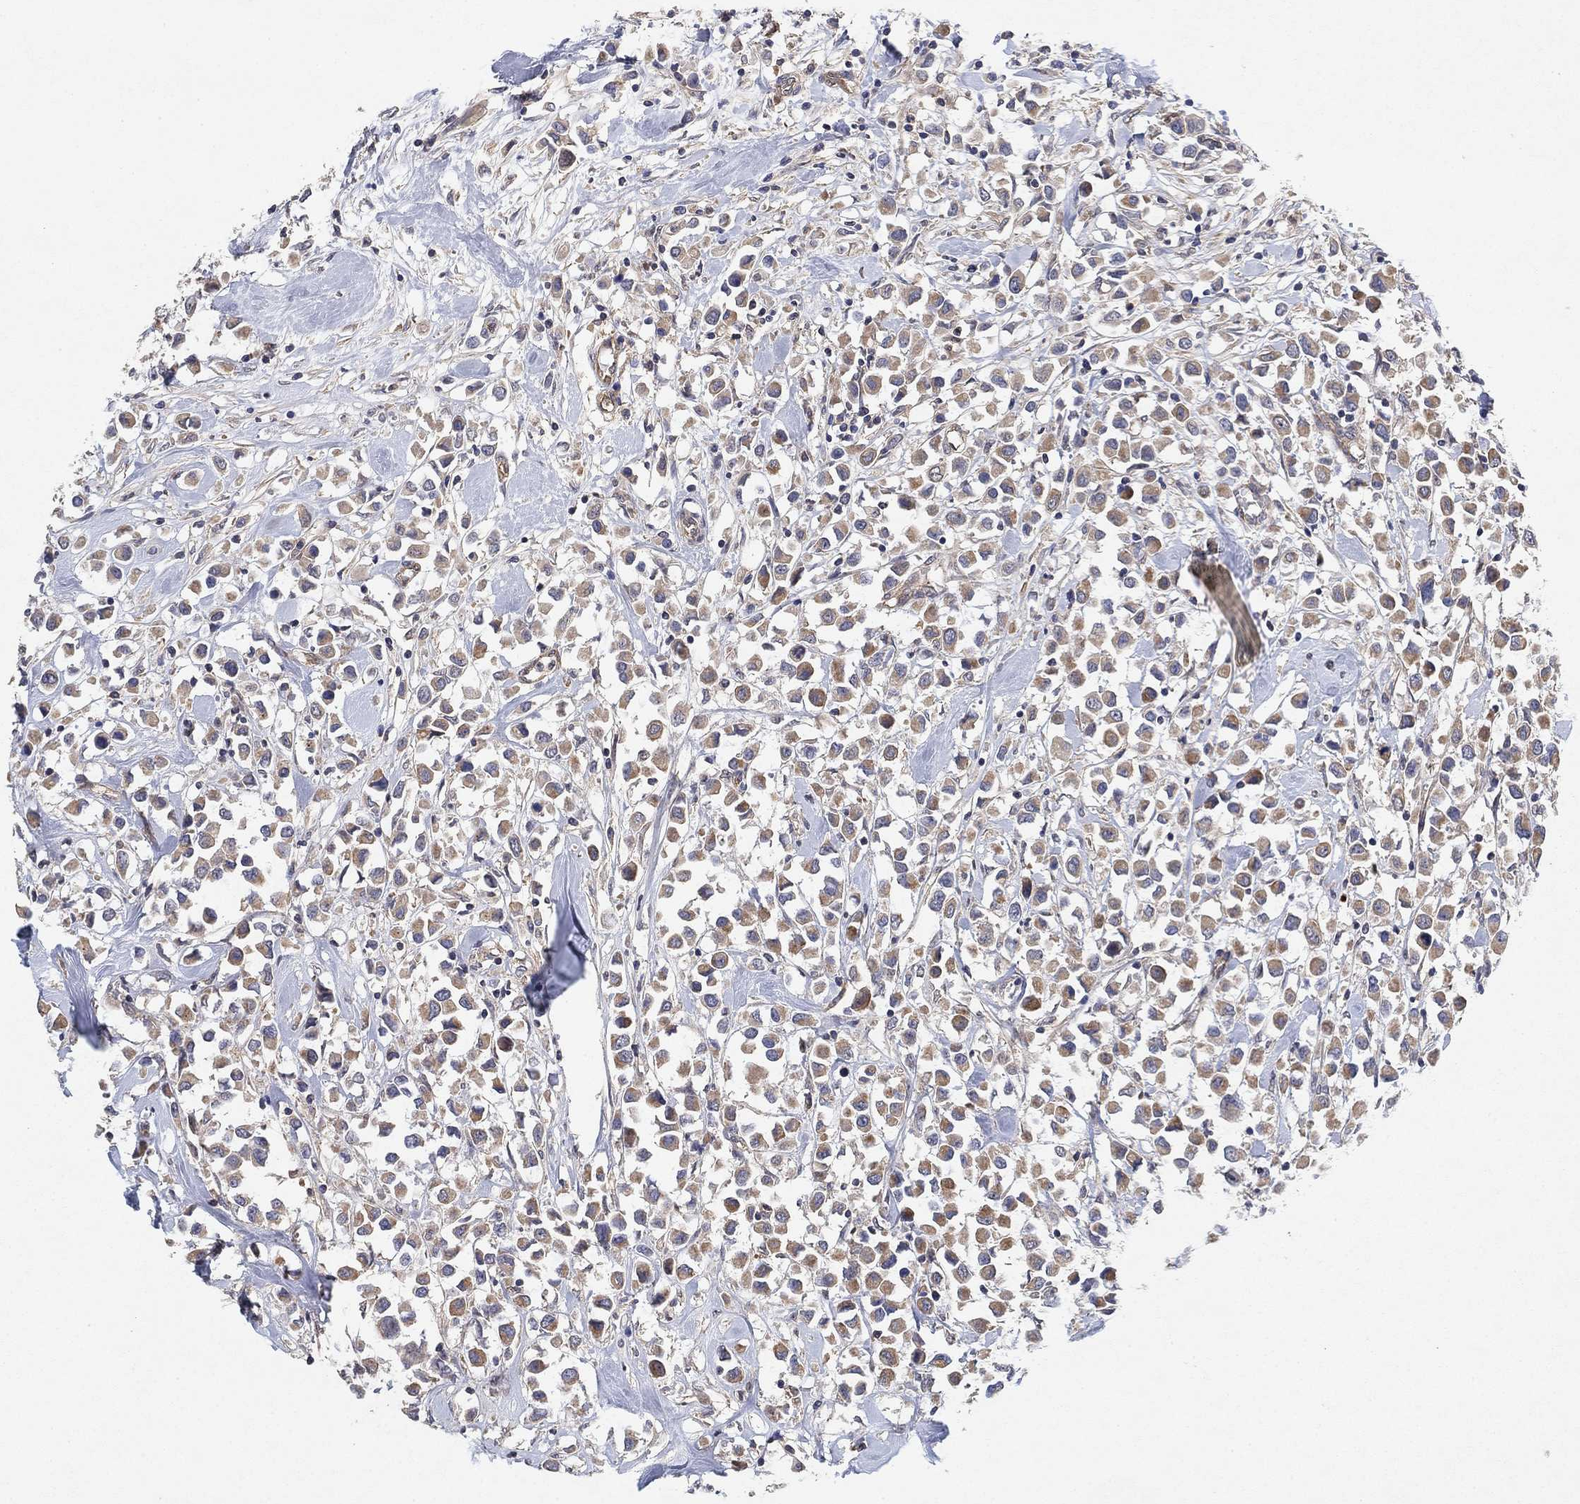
{"staining": {"intensity": "weak", "quantity": ">75%", "location": "cytoplasmic/membranous"}, "tissue": "breast cancer", "cell_type": "Tumor cells", "image_type": "cancer", "snomed": [{"axis": "morphology", "description": "Duct carcinoma"}, {"axis": "topography", "description": "Breast"}], "caption": "This photomicrograph reveals immunohistochemistry staining of breast cancer, with low weak cytoplasmic/membranous expression in approximately >75% of tumor cells.", "gene": "MCUR1", "patient": {"sex": "female", "age": 61}}